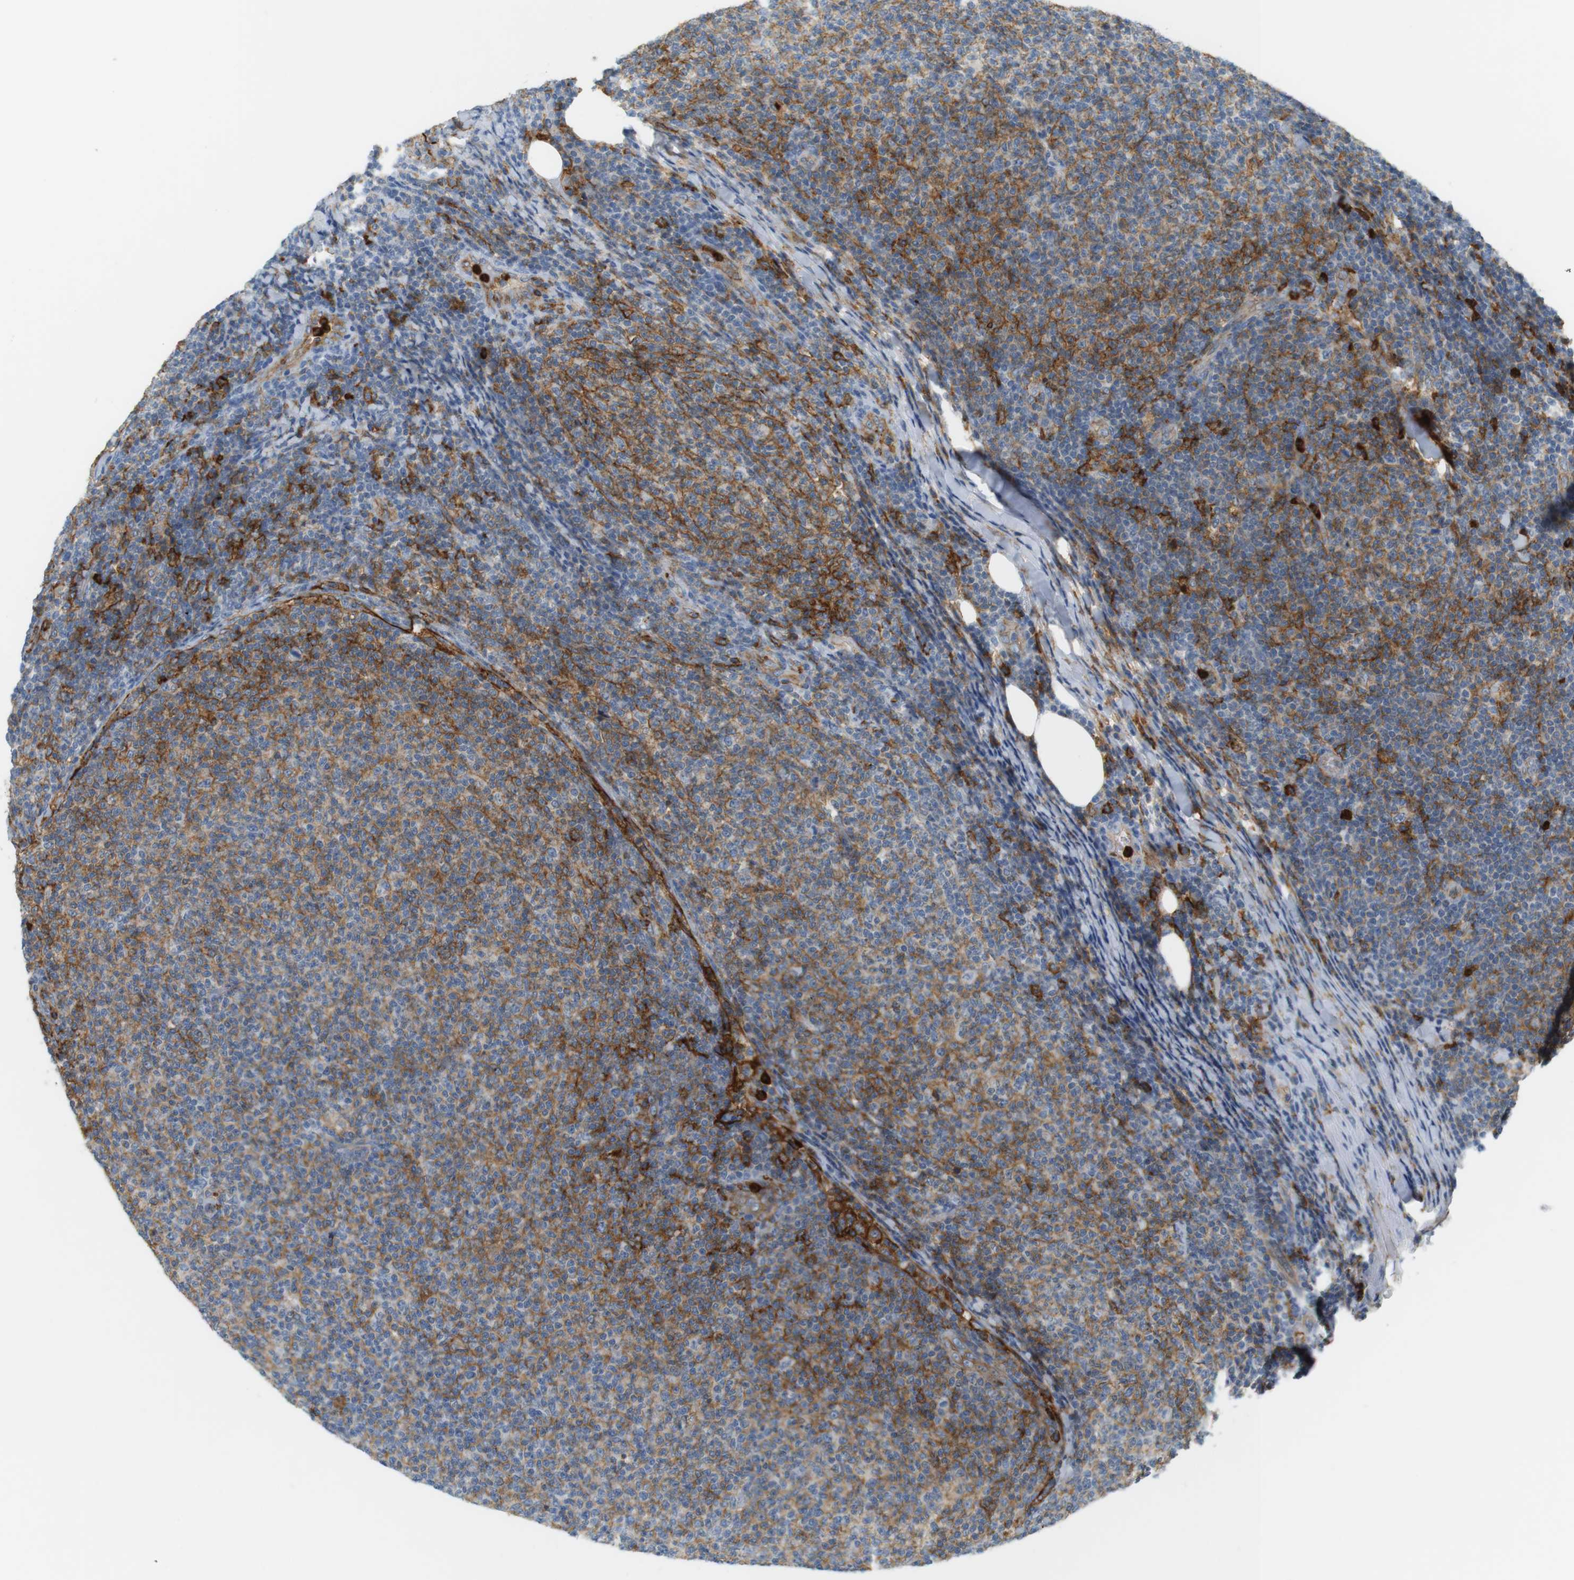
{"staining": {"intensity": "moderate", "quantity": "25%-75%", "location": "cytoplasmic/membranous"}, "tissue": "lymphoma", "cell_type": "Tumor cells", "image_type": "cancer", "snomed": [{"axis": "morphology", "description": "Malignant lymphoma, non-Hodgkin's type, Low grade"}, {"axis": "topography", "description": "Lymph node"}], "caption": "High-magnification brightfield microscopy of lymphoma stained with DAB (3,3'-diaminobenzidine) (brown) and counterstained with hematoxylin (blue). tumor cells exhibit moderate cytoplasmic/membranous expression is appreciated in about25%-75% of cells.", "gene": "SIRPA", "patient": {"sex": "male", "age": 66}}